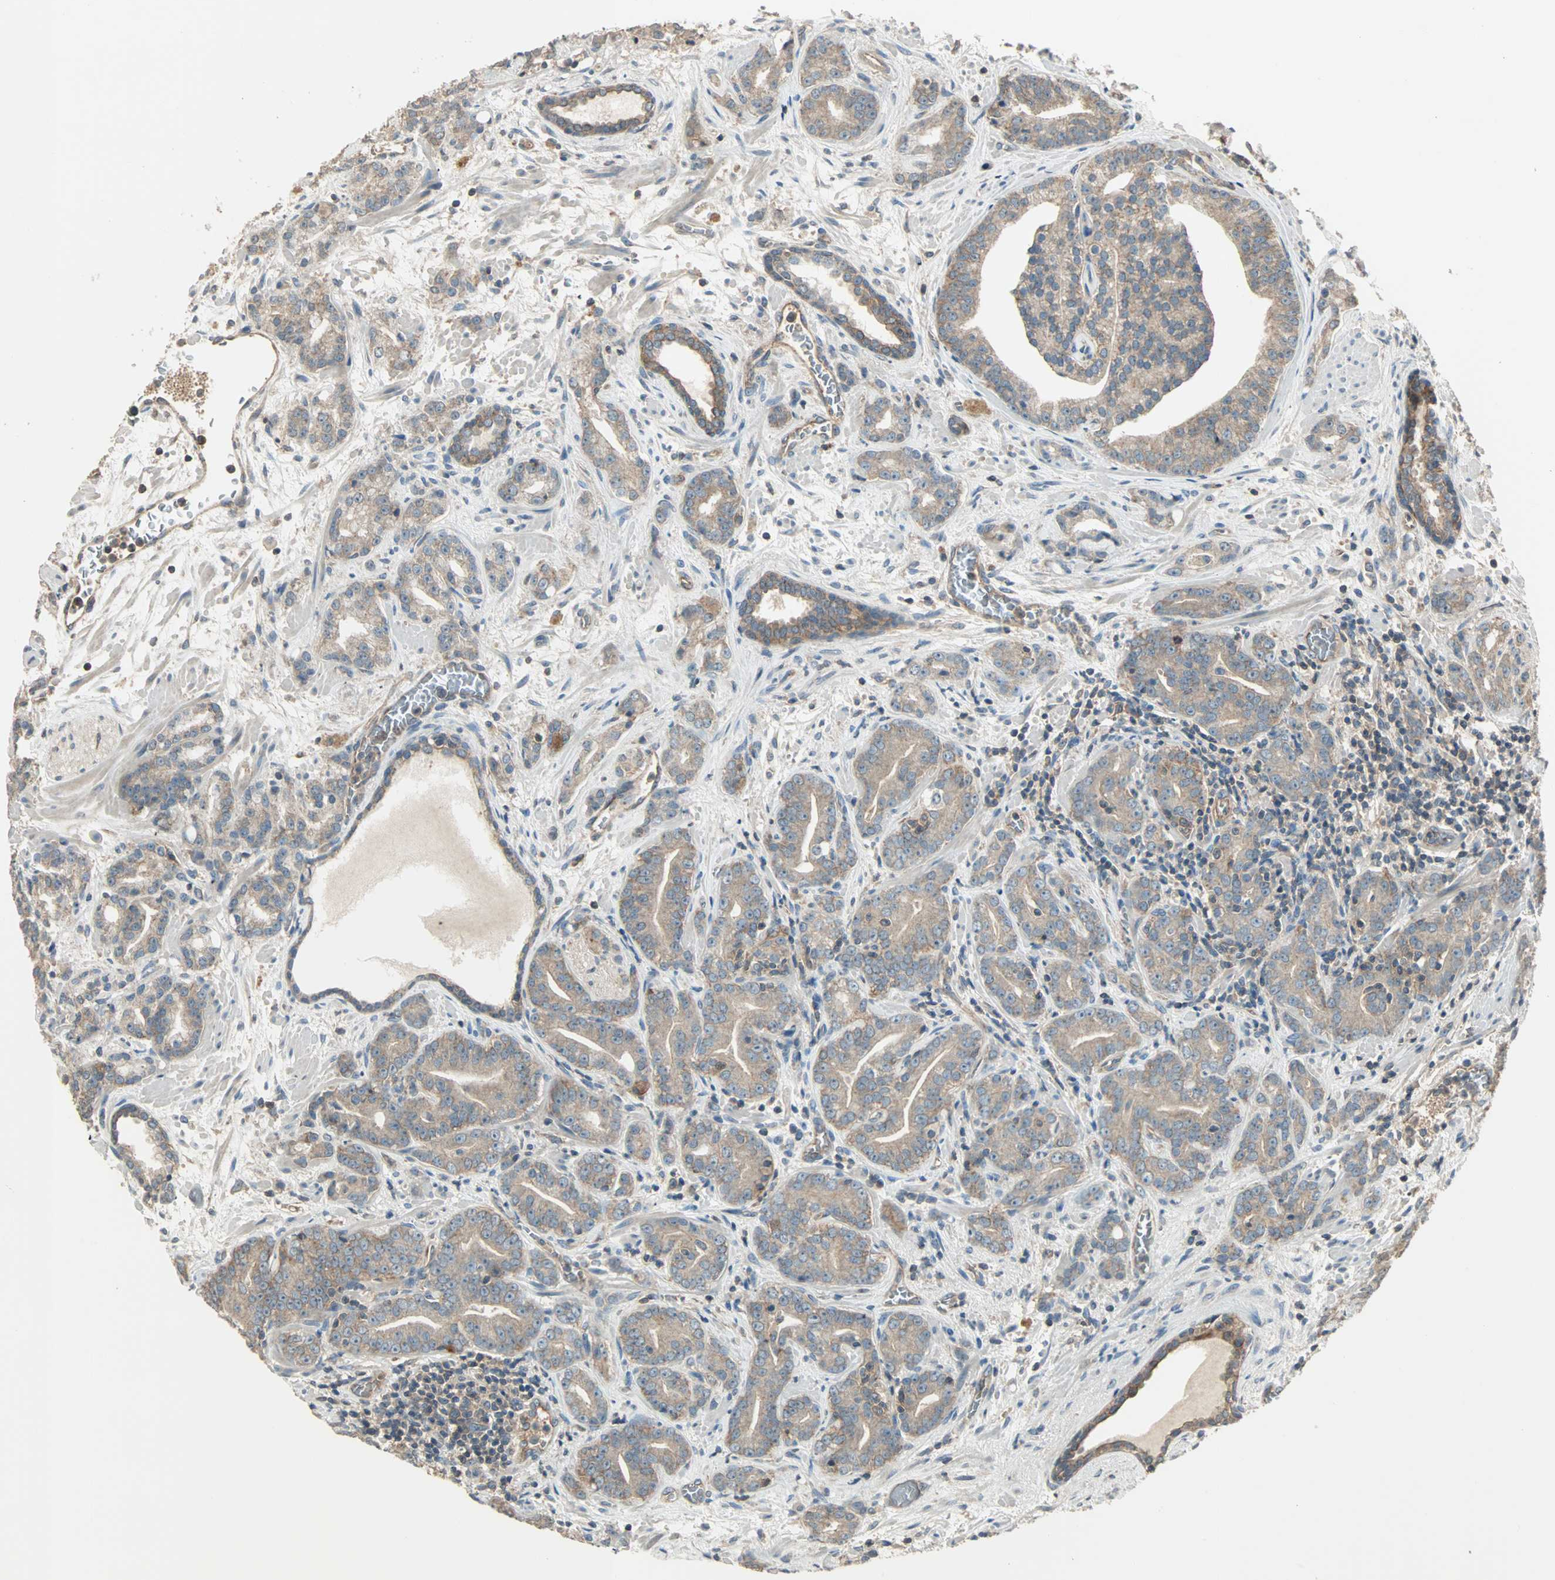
{"staining": {"intensity": "weak", "quantity": ">75%", "location": "cytoplasmic/membranous"}, "tissue": "prostate cancer", "cell_type": "Tumor cells", "image_type": "cancer", "snomed": [{"axis": "morphology", "description": "Adenocarcinoma, Low grade"}, {"axis": "topography", "description": "Prostate"}], "caption": "Low-grade adenocarcinoma (prostate) stained with a protein marker exhibits weak staining in tumor cells.", "gene": "MAP3K21", "patient": {"sex": "male", "age": 63}}